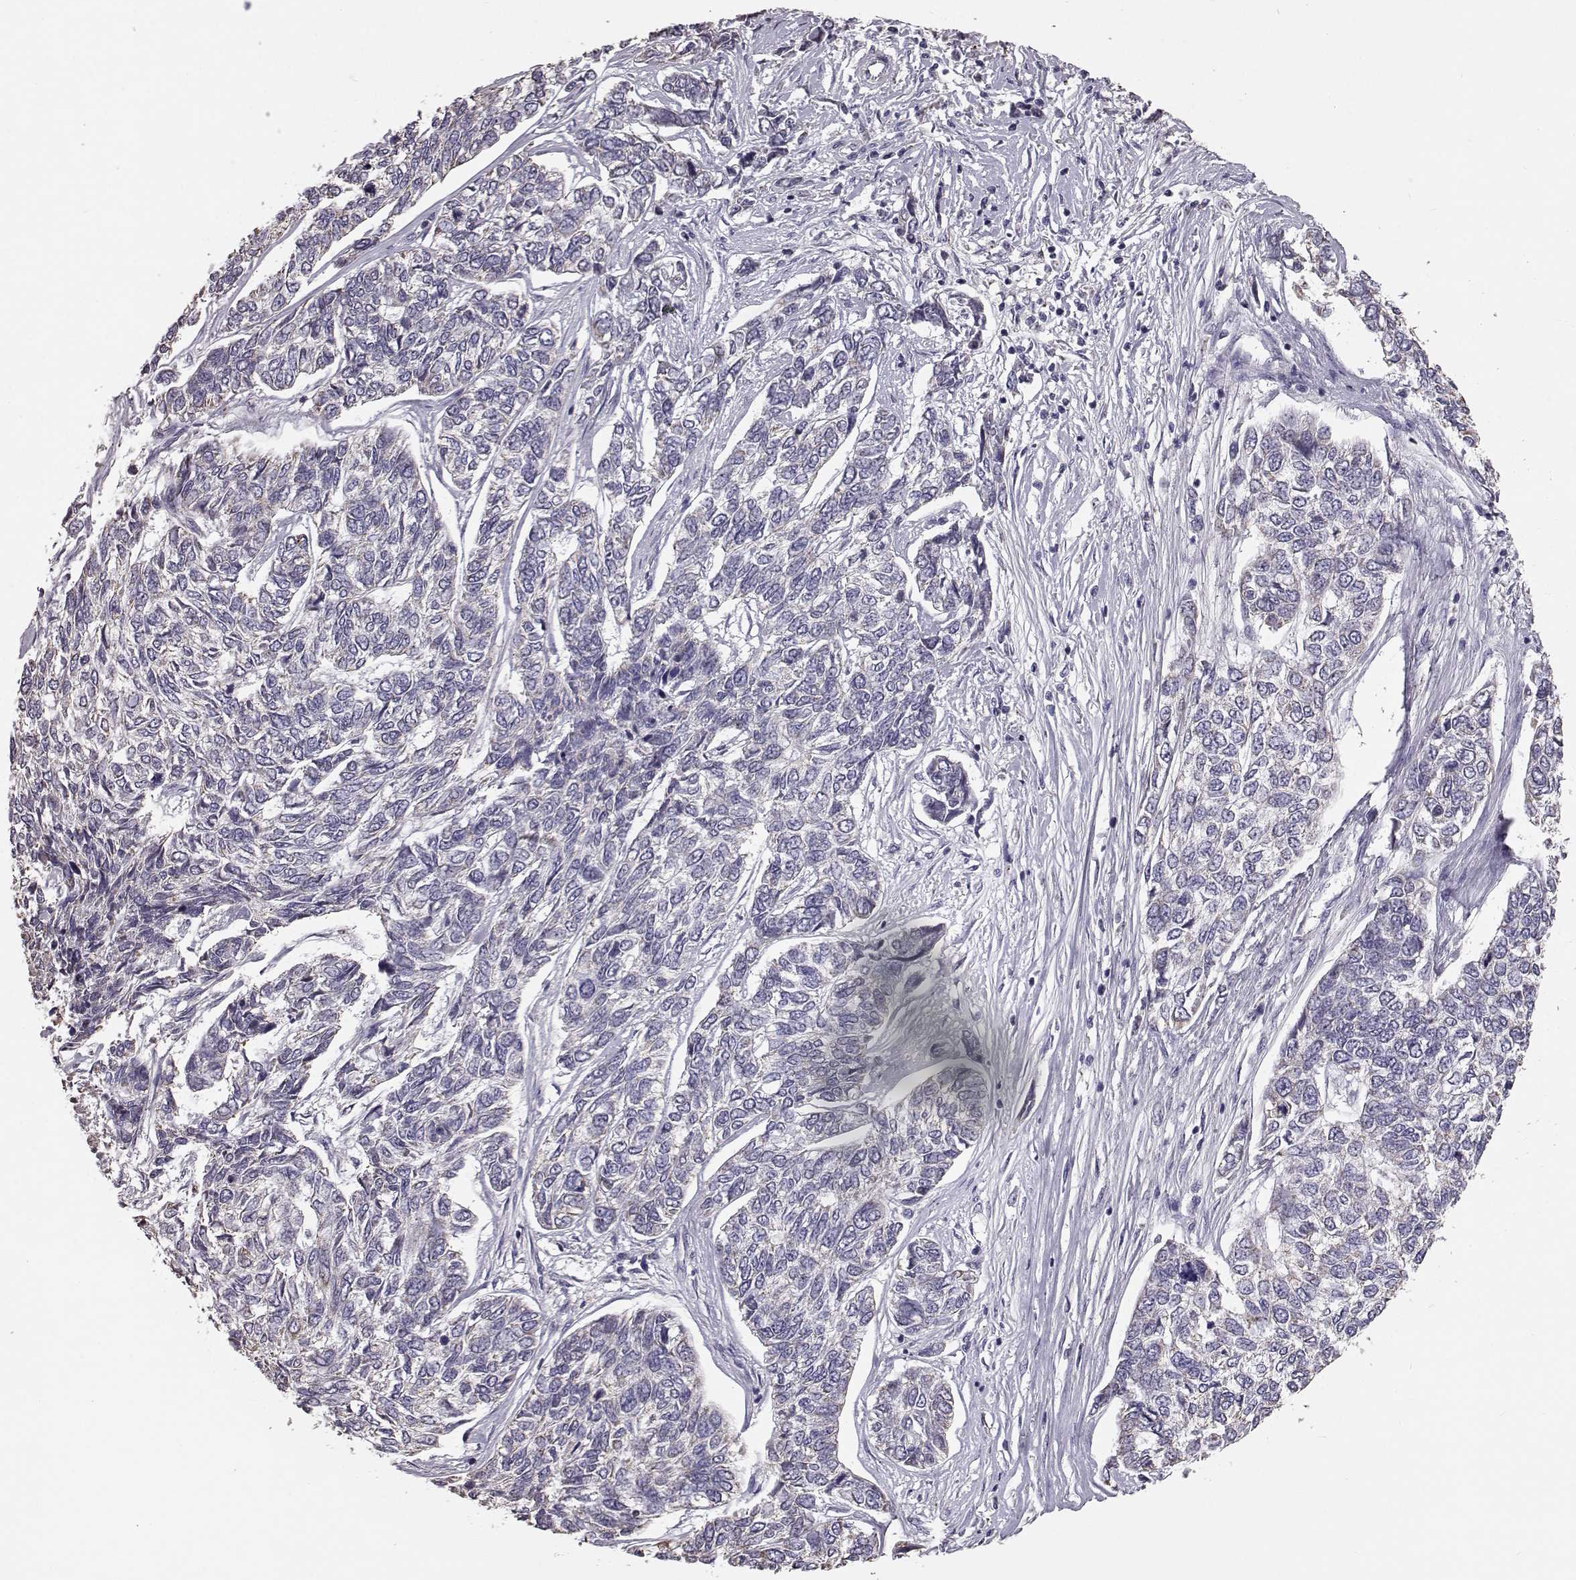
{"staining": {"intensity": "negative", "quantity": "none", "location": "none"}, "tissue": "skin cancer", "cell_type": "Tumor cells", "image_type": "cancer", "snomed": [{"axis": "morphology", "description": "Basal cell carcinoma"}, {"axis": "topography", "description": "Skin"}], "caption": "This is a photomicrograph of immunohistochemistry (IHC) staining of skin cancer, which shows no positivity in tumor cells.", "gene": "ALDH3A1", "patient": {"sex": "female", "age": 65}}